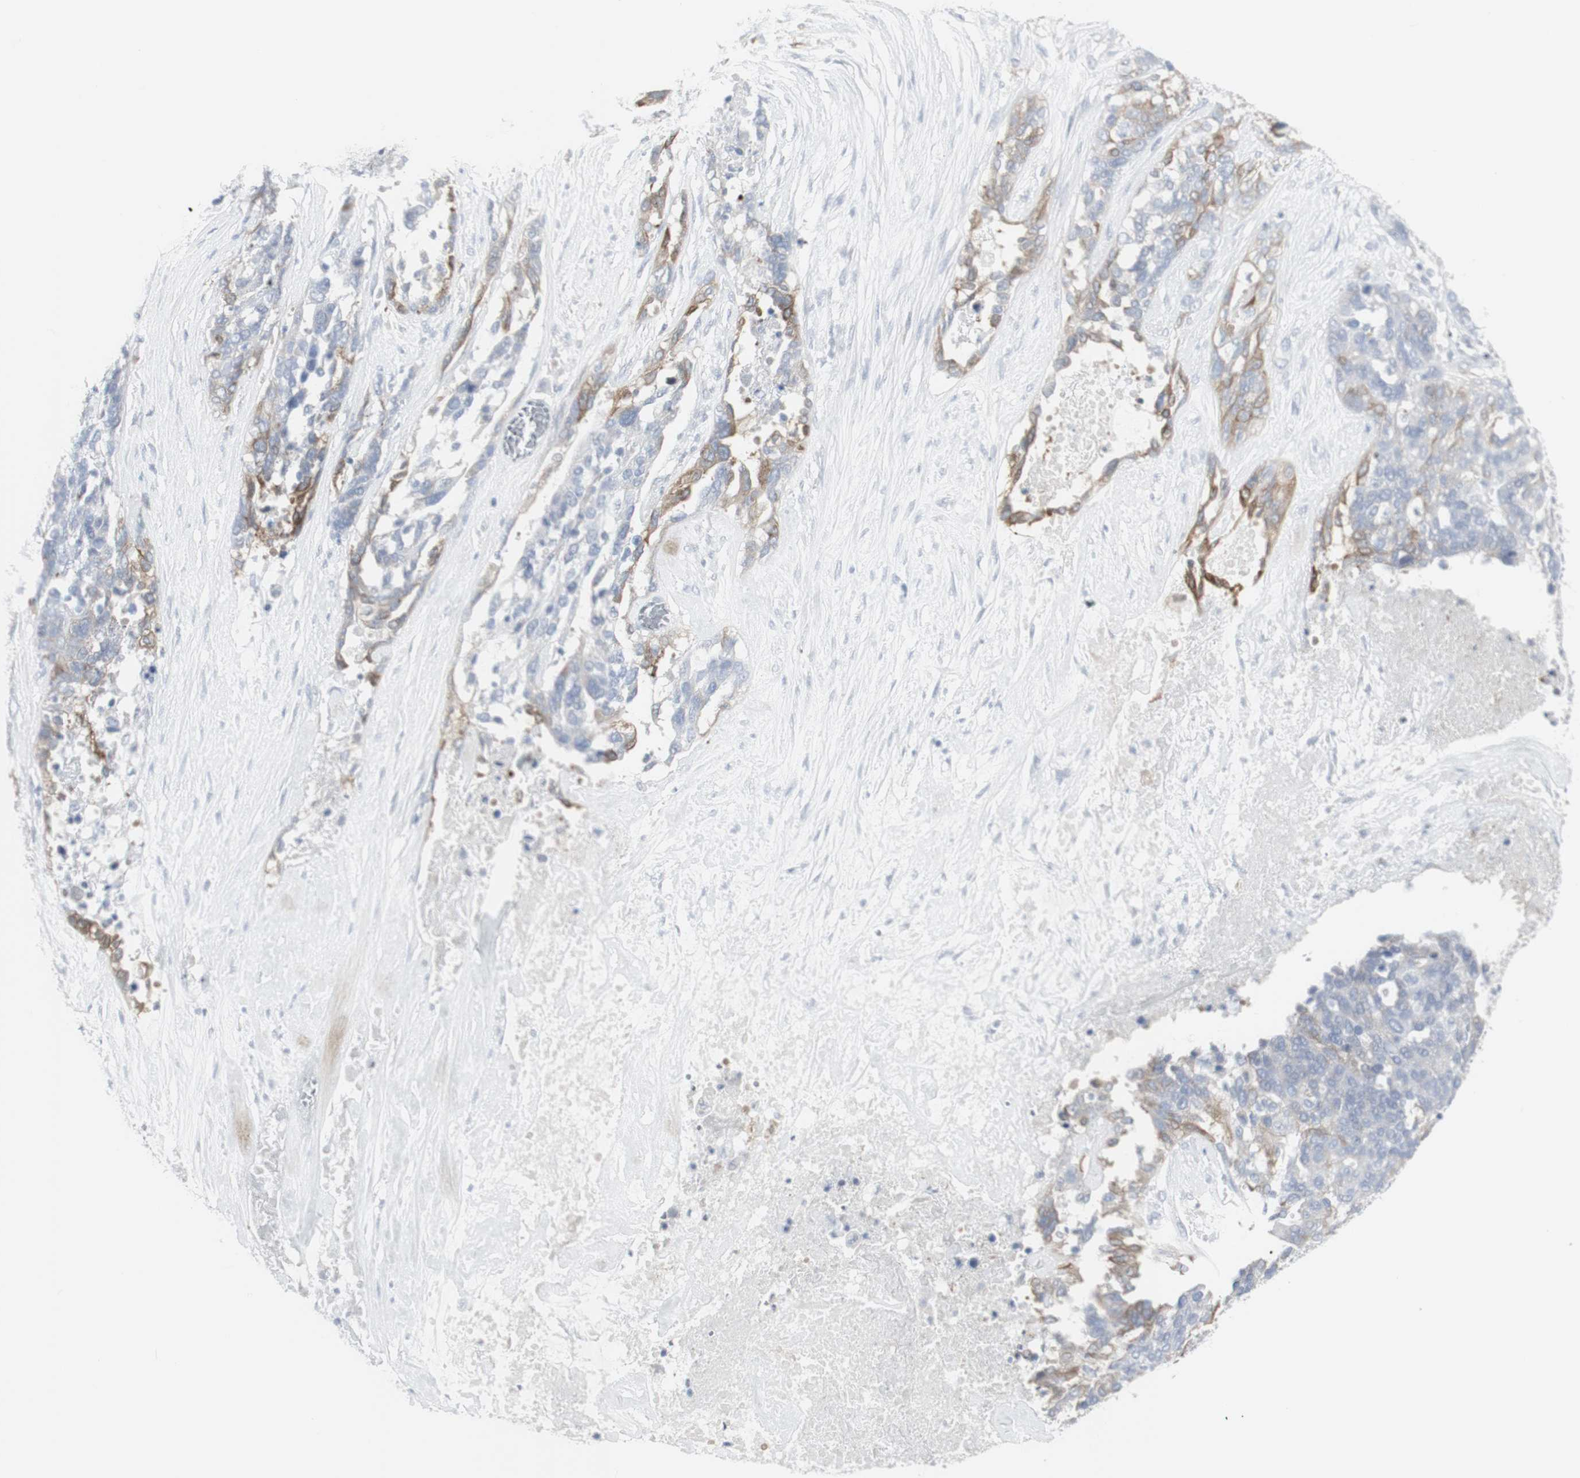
{"staining": {"intensity": "weak", "quantity": "<25%", "location": "cytoplasmic/membranous"}, "tissue": "ovarian cancer", "cell_type": "Tumor cells", "image_type": "cancer", "snomed": [{"axis": "morphology", "description": "Cystadenocarcinoma, serous, NOS"}, {"axis": "topography", "description": "Ovary"}], "caption": "The photomicrograph demonstrates no significant expression in tumor cells of ovarian cancer.", "gene": "ENSG00000198211", "patient": {"sex": "female", "age": 44}}